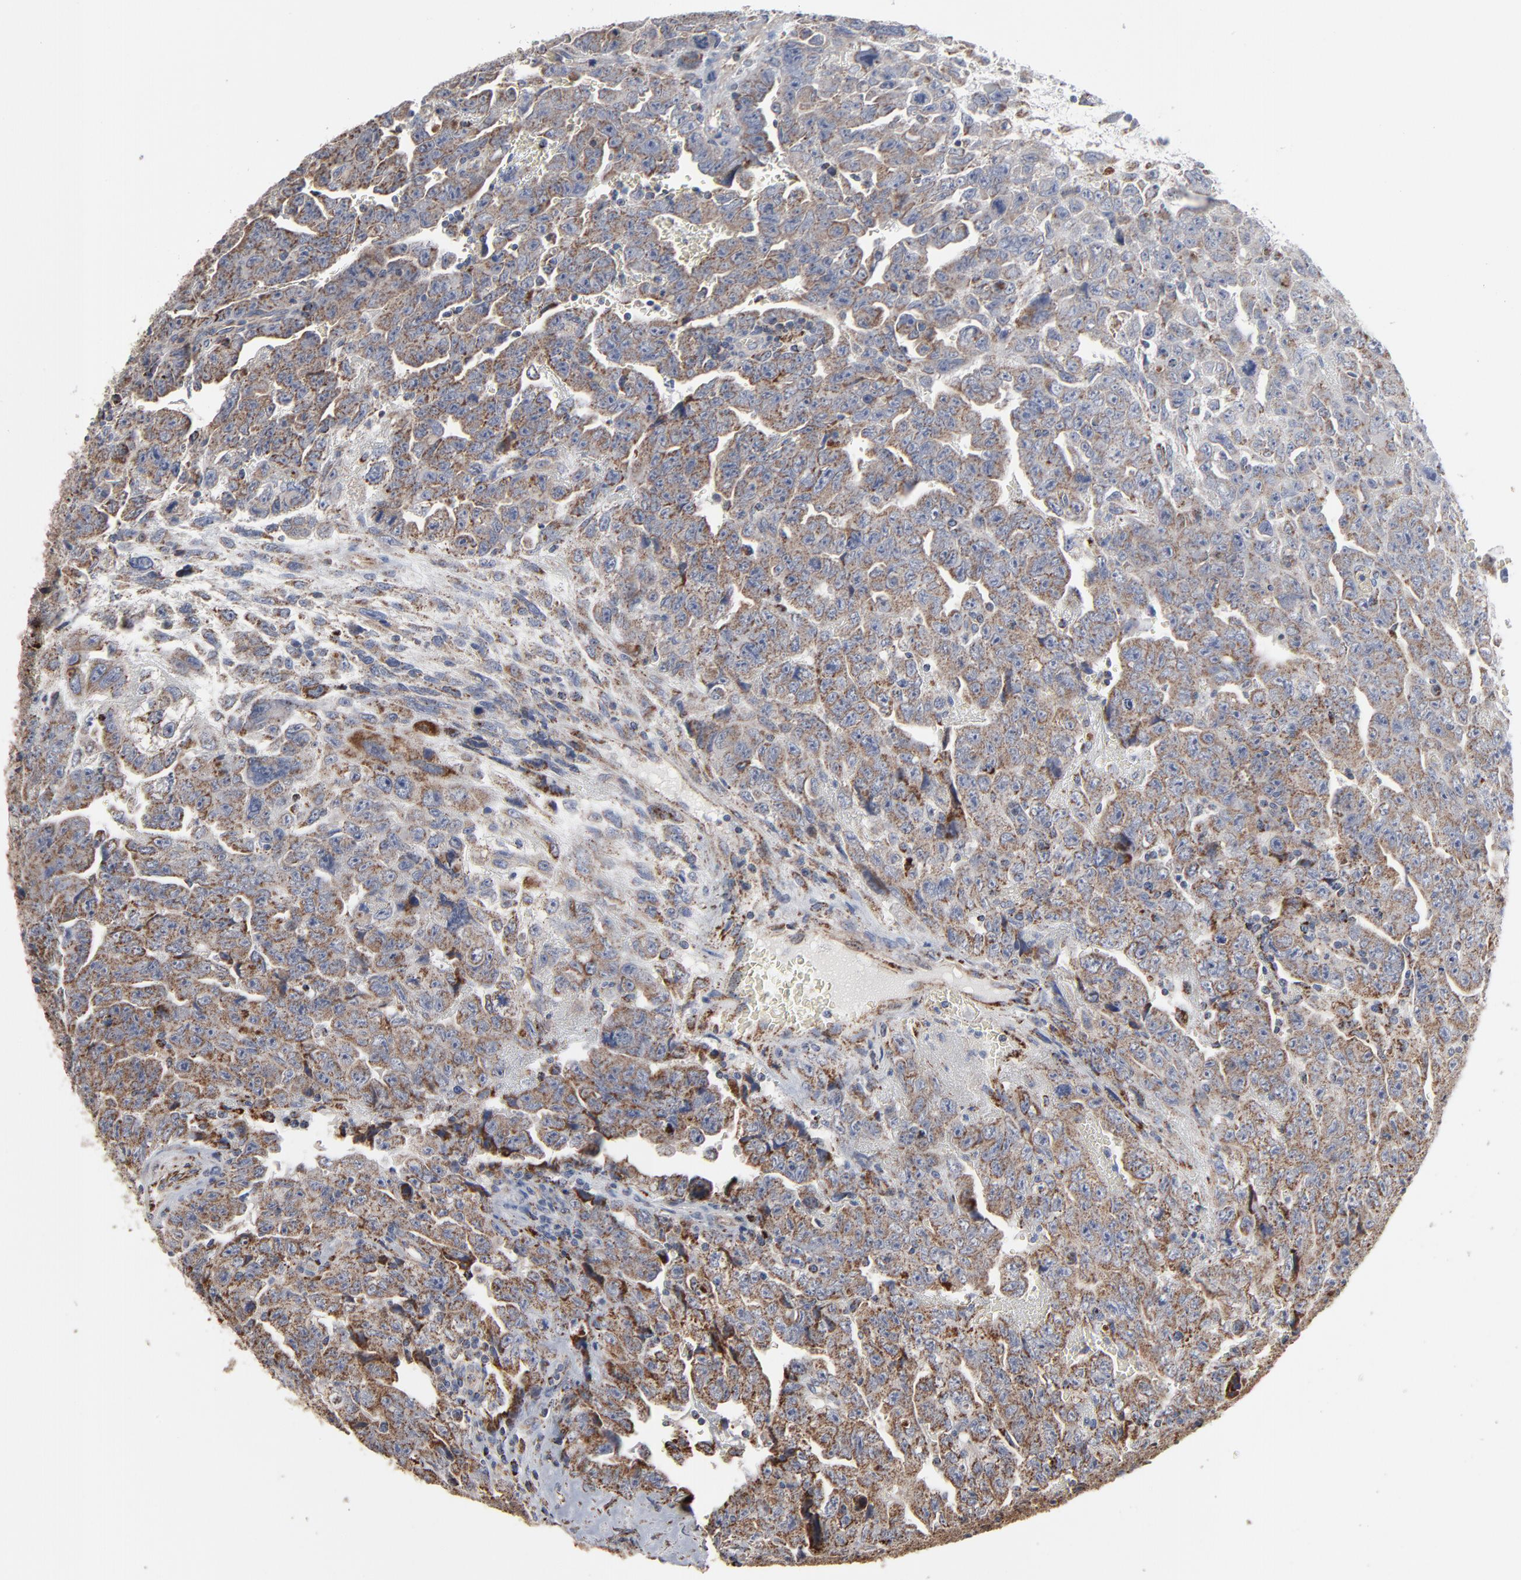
{"staining": {"intensity": "moderate", "quantity": ">75%", "location": "cytoplasmic/membranous"}, "tissue": "testis cancer", "cell_type": "Tumor cells", "image_type": "cancer", "snomed": [{"axis": "morphology", "description": "Carcinoma, Embryonal, NOS"}, {"axis": "topography", "description": "Testis"}], "caption": "A brown stain labels moderate cytoplasmic/membranous staining of a protein in human testis cancer (embryonal carcinoma) tumor cells.", "gene": "UQCRC1", "patient": {"sex": "male", "age": 28}}